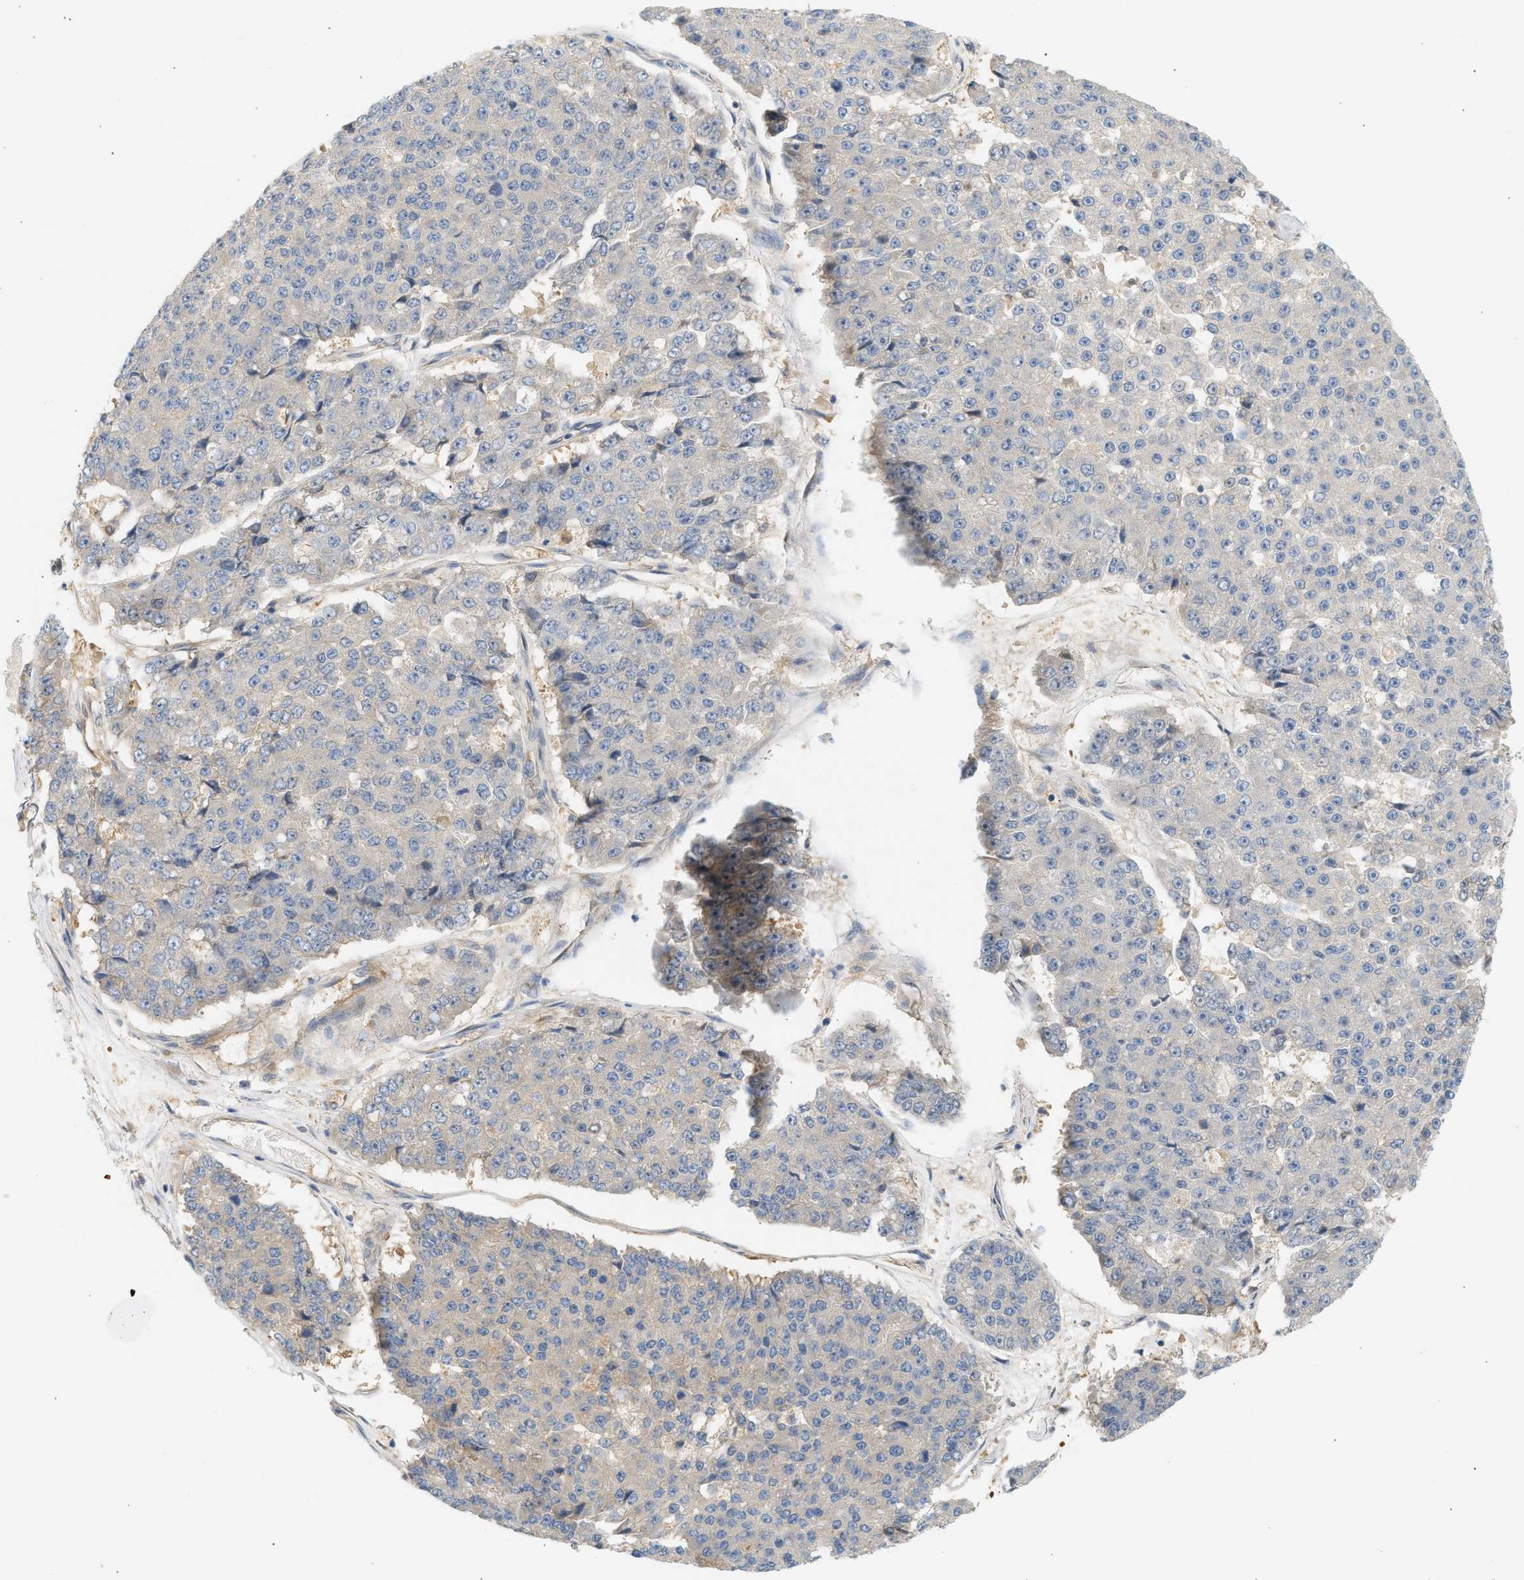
{"staining": {"intensity": "negative", "quantity": "none", "location": "none"}, "tissue": "pancreatic cancer", "cell_type": "Tumor cells", "image_type": "cancer", "snomed": [{"axis": "morphology", "description": "Adenocarcinoma, NOS"}, {"axis": "topography", "description": "Pancreas"}], "caption": "Immunohistochemistry of human adenocarcinoma (pancreatic) displays no expression in tumor cells.", "gene": "PAFAH1B1", "patient": {"sex": "male", "age": 50}}